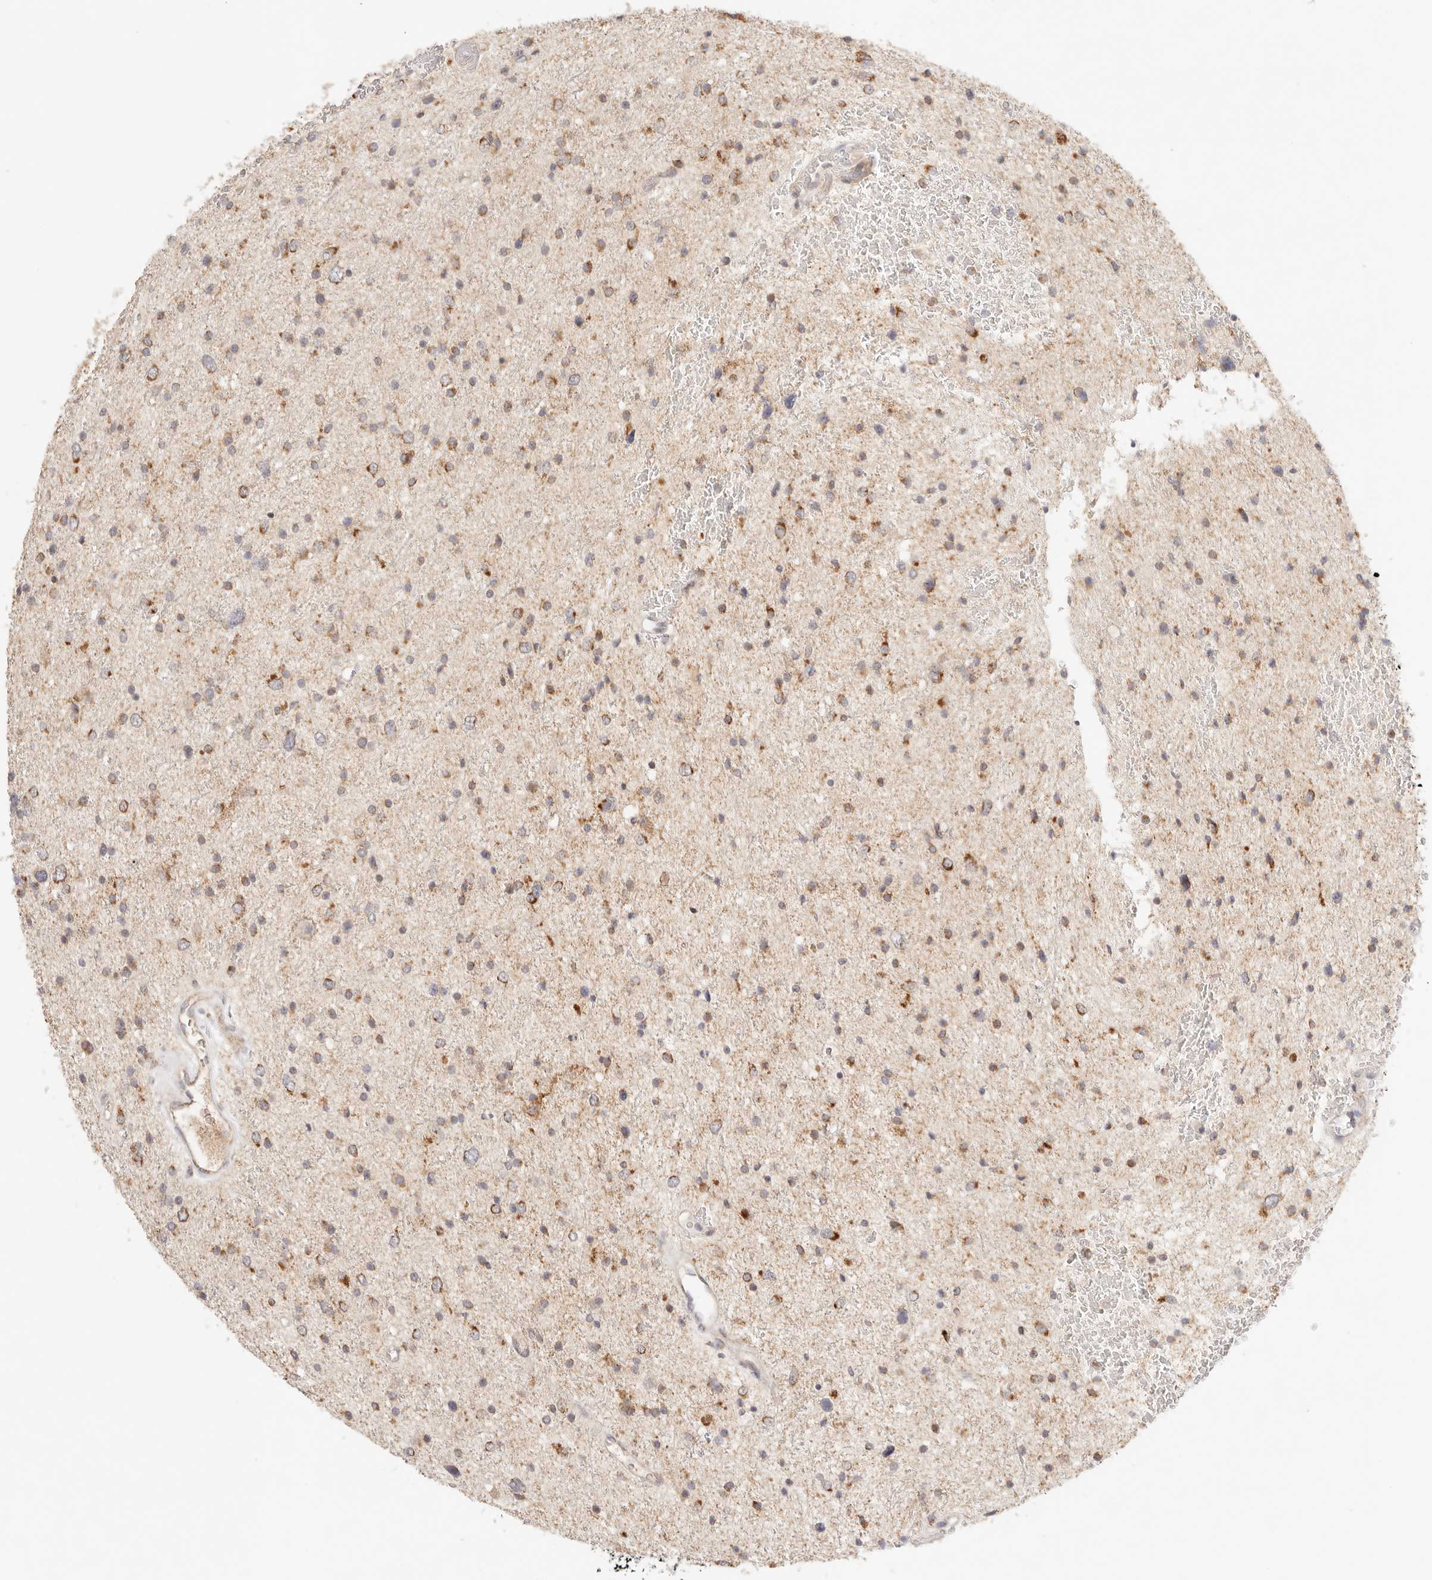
{"staining": {"intensity": "moderate", "quantity": "25%-75%", "location": "cytoplasmic/membranous"}, "tissue": "glioma", "cell_type": "Tumor cells", "image_type": "cancer", "snomed": [{"axis": "morphology", "description": "Glioma, malignant, Low grade"}, {"axis": "topography", "description": "Brain"}], "caption": "A brown stain highlights moderate cytoplasmic/membranous expression of a protein in low-grade glioma (malignant) tumor cells.", "gene": "COA6", "patient": {"sex": "female", "age": 37}}